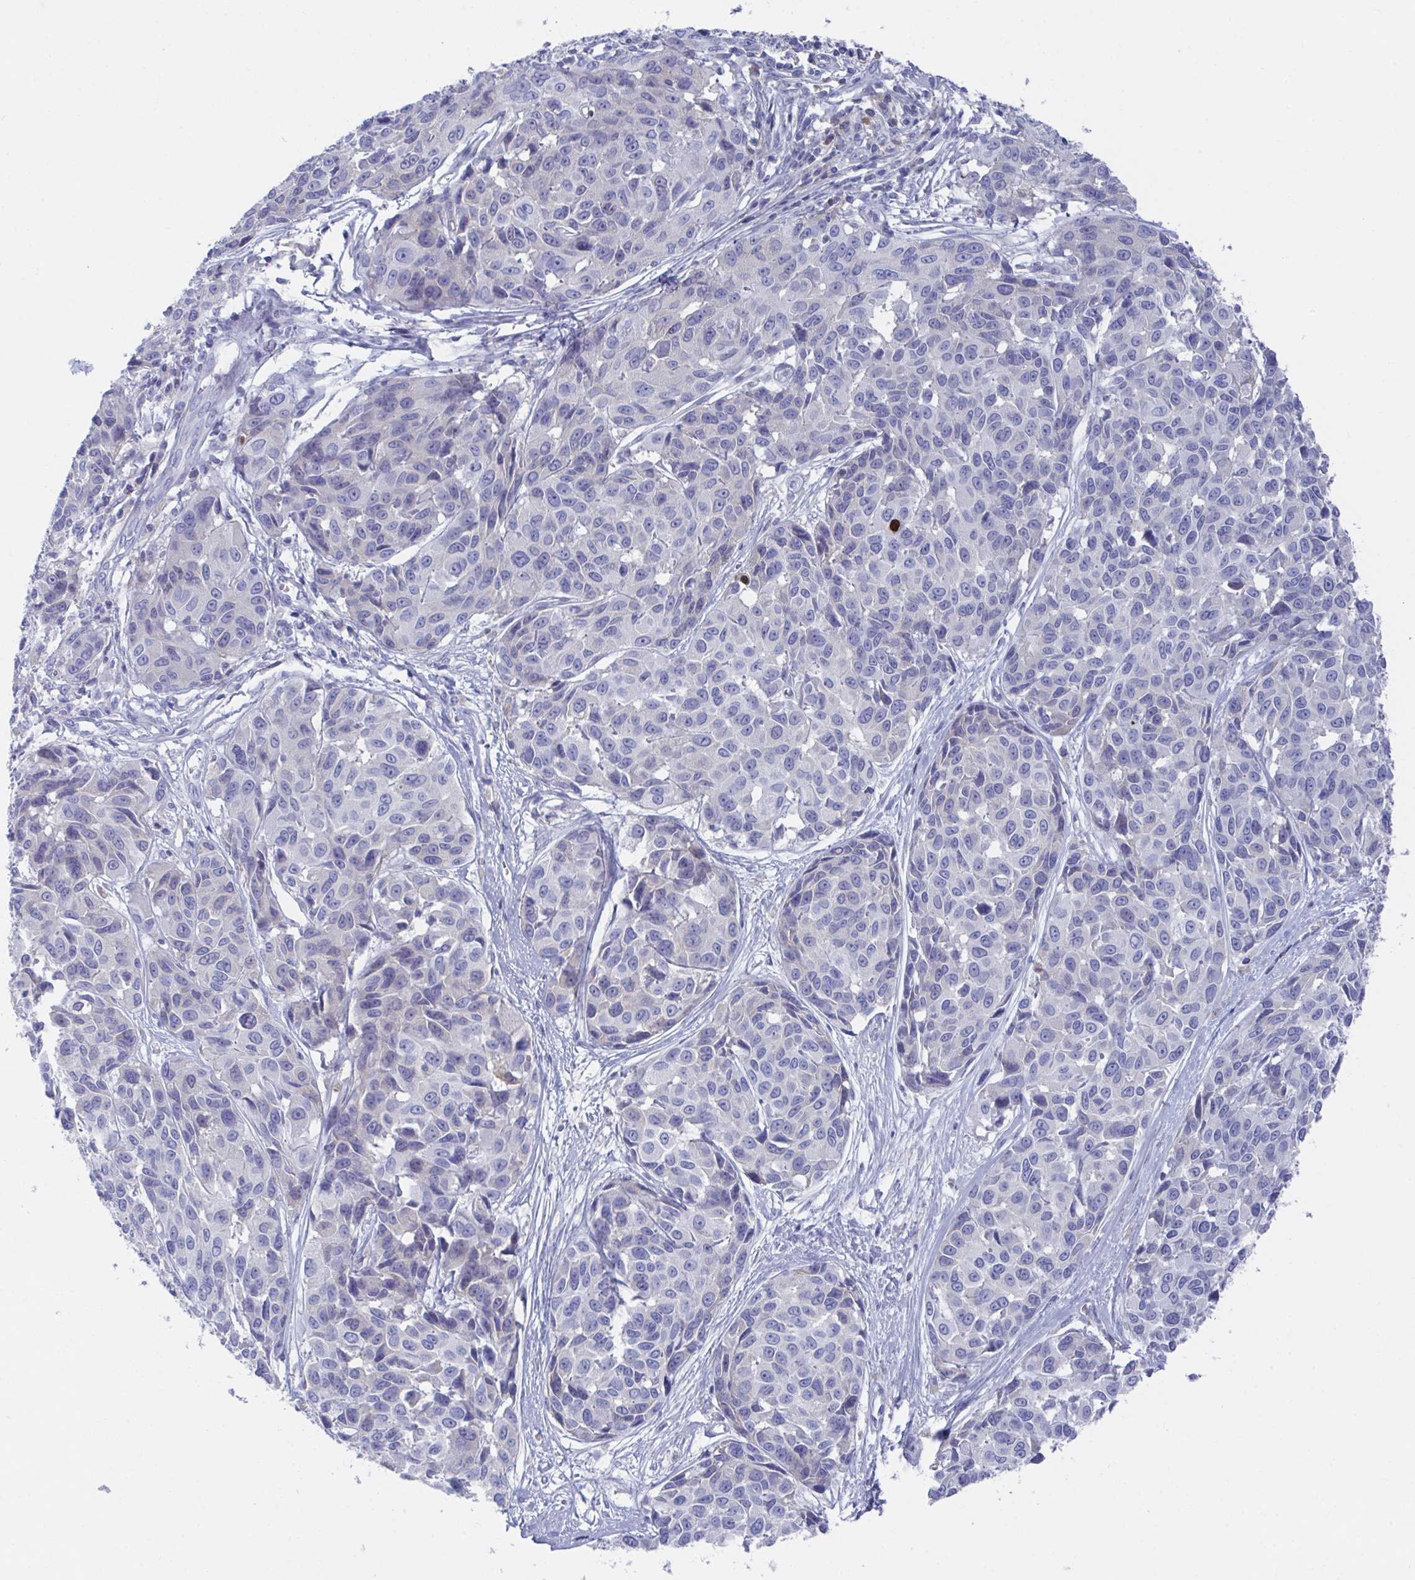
{"staining": {"intensity": "negative", "quantity": "none", "location": "none"}, "tissue": "melanoma", "cell_type": "Tumor cells", "image_type": "cancer", "snomed": [{"axis": "morphology", "description": "Malignant melanoma, NOS"}, {"axis": "topography", "description": "Skin"}], "caption": "High power microscopy photomicrograph of an immunohistochemistry image of melanoma, revealing no significant expression in tumor cells.", "gene": "TNFAIP6", "patient": {"sex": "female", "age": 66}}